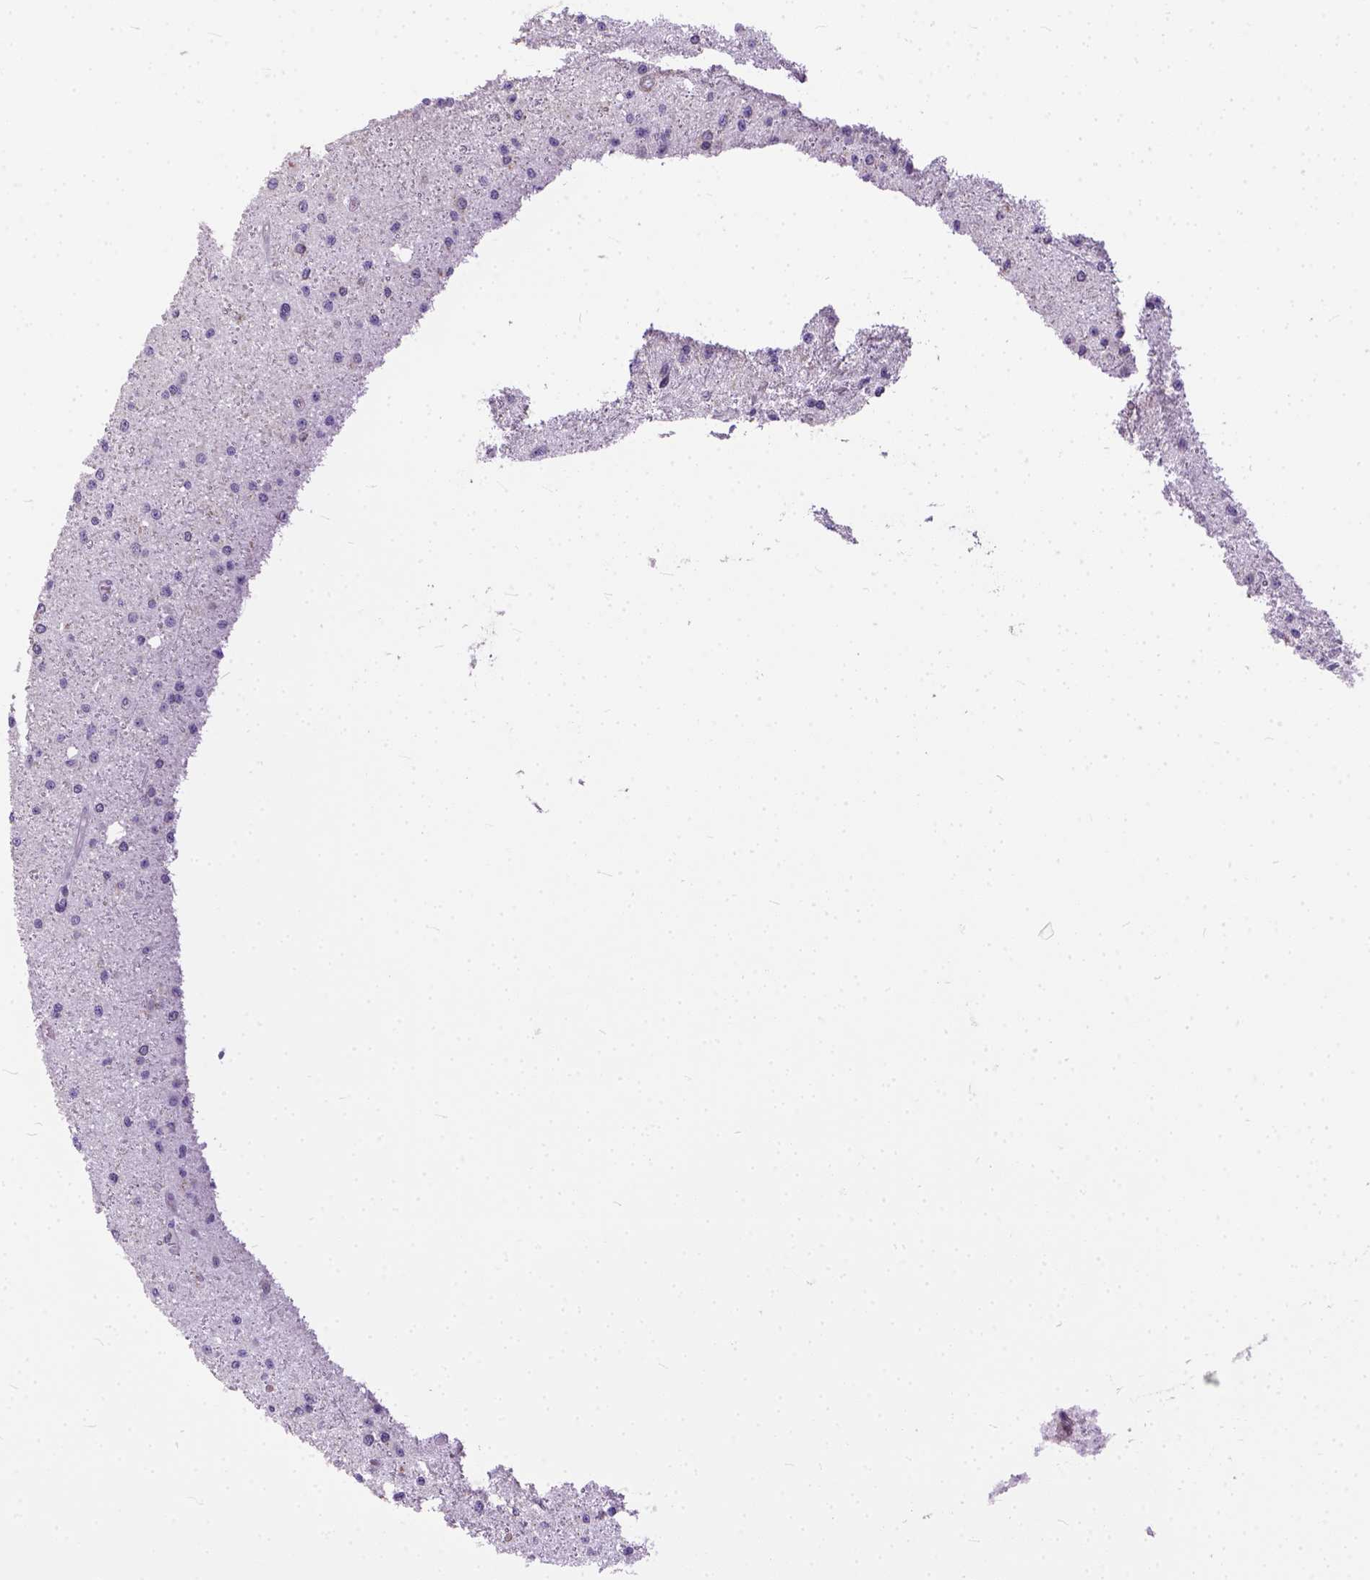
{"staining": {"intensity": "negative", "quantity": "none", "location": "none"}, "tissue": "glioma", "cell_type": "Tumor cells", "image_type": "cancer", "snomed": [{"axis": "morphology", "description": "Glioma, malignant, Low grade"}, {"axis": "topography", "description": "Brain"}], "caption": "A high-resolution photomicrograph shows immunohistochemistry staining of glioma, which displays no significant positivity in tumor cells.", "gene": "BANF2", "patient": {"sex": "male", "age": 27}}